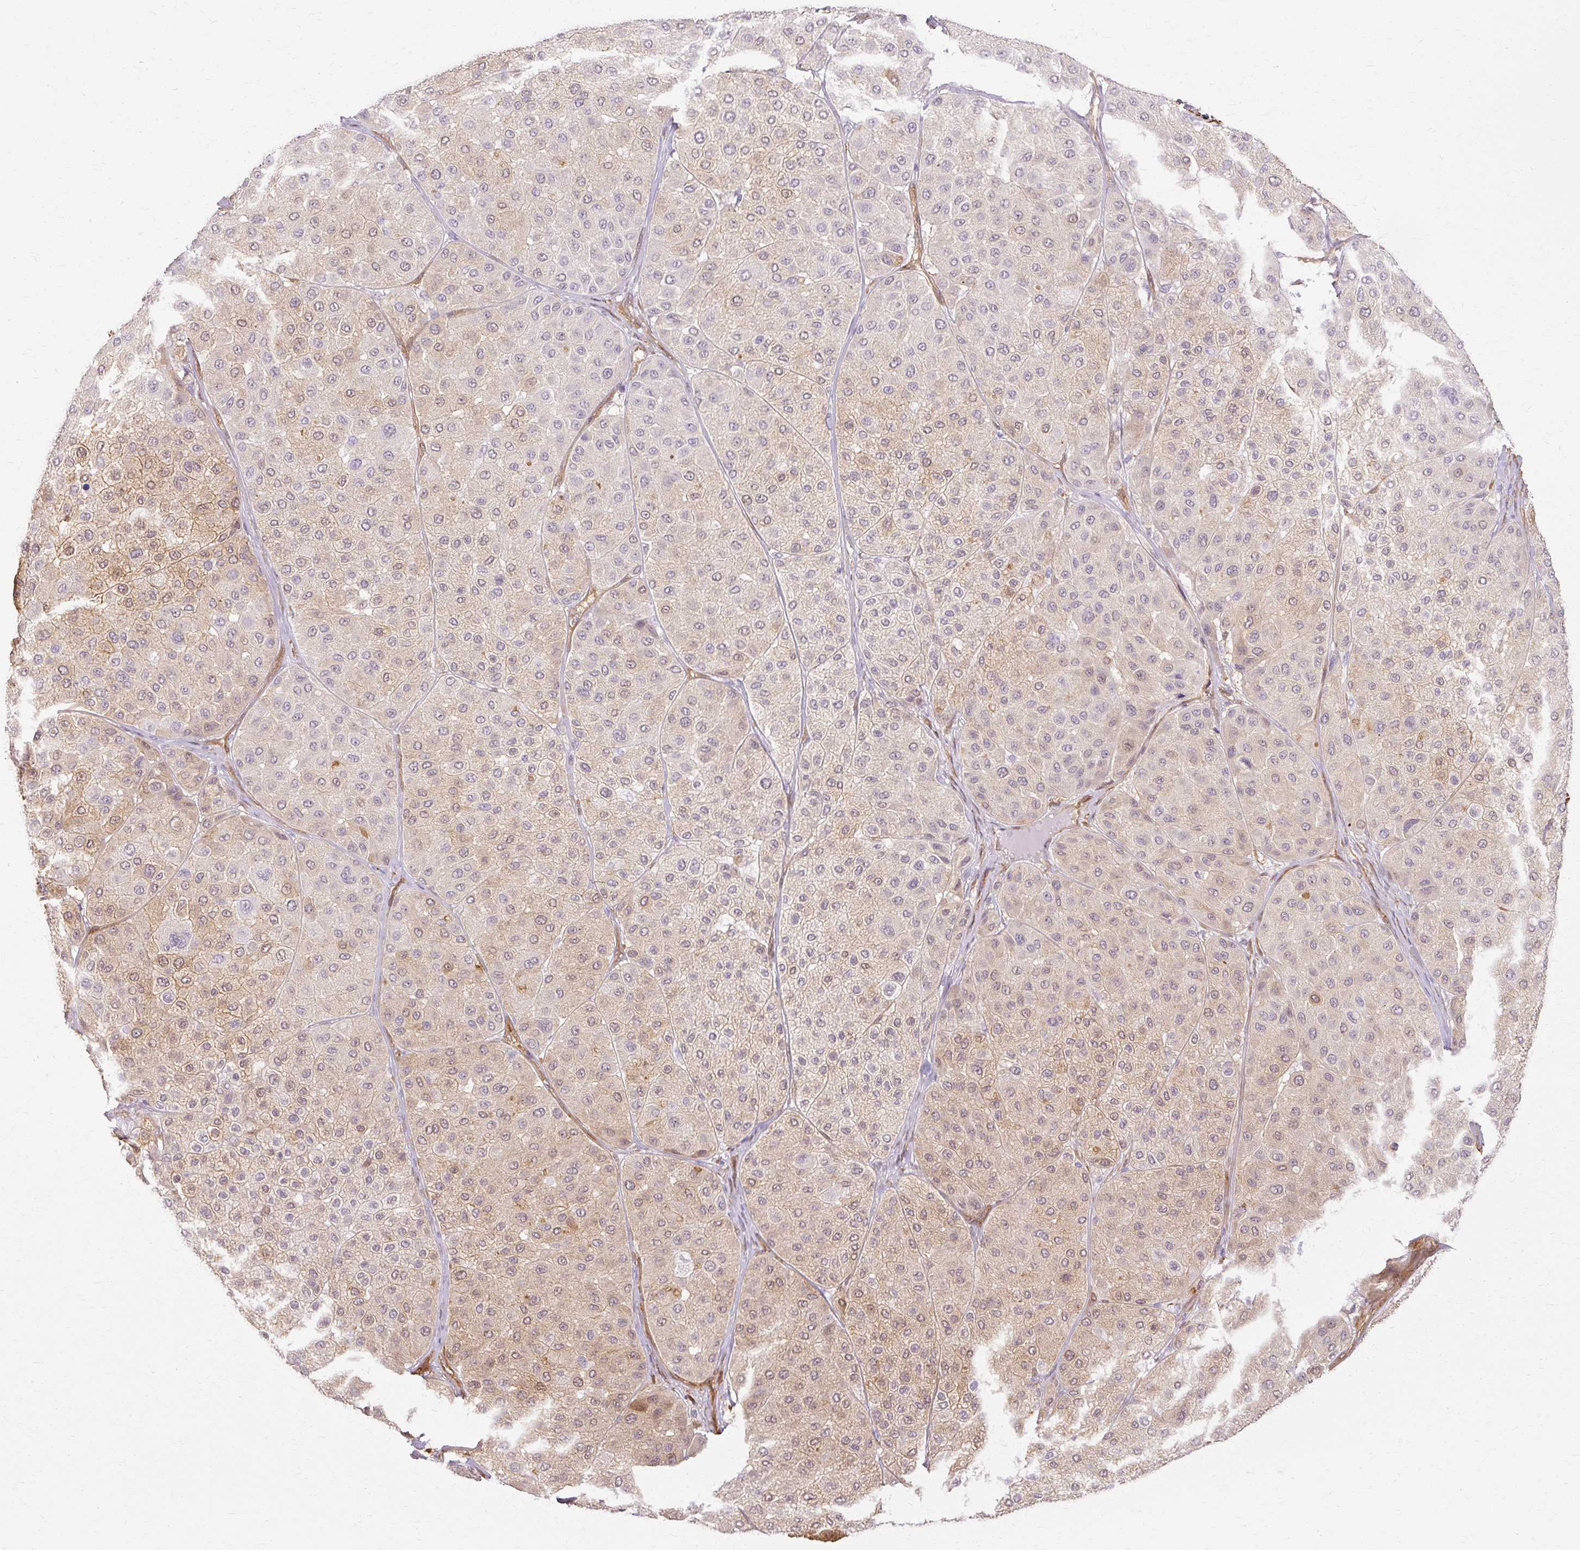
{"staining": {"intensity": "weak", "quantity": "25%-75%", "location": "nuclear"}, "tissue": "melanoma", "cell_type": "Tumor cells", "image_type": "cancer", "snomed": [{"axis": "morphology", "description": "Malignant melanoma, Metastatic site"}, {"axis": "topography", "description": "Smooth muscle"}], "caption": "Melanoma was stained to show a protein in brown. There is low levels of weak nuclear expression in about 25%-75% of tumor cells.", "gene": "CNN3", "patient": {"sex": "male", "age": 41}}